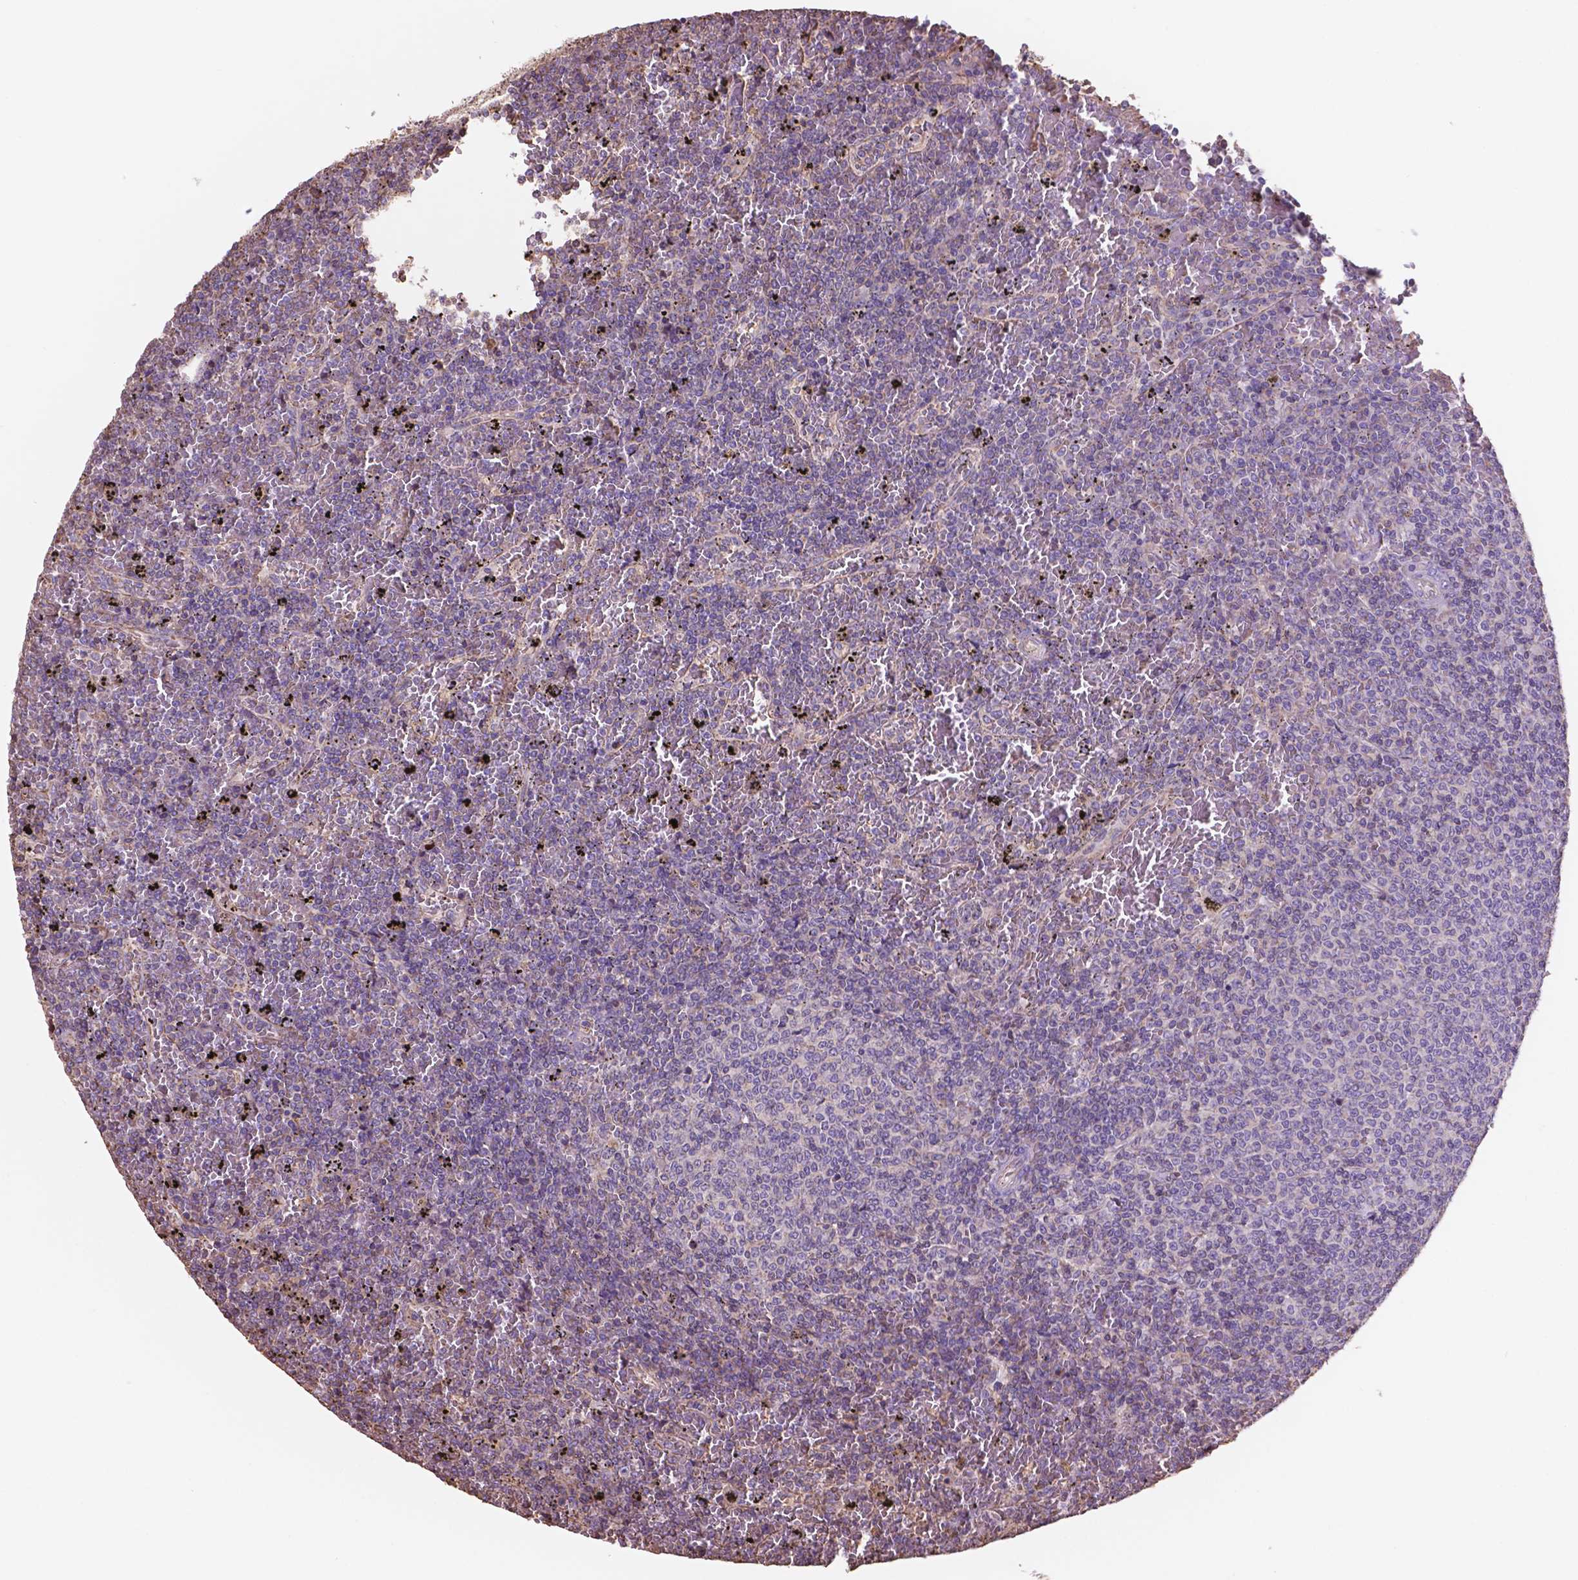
{"staining": {"intensity": "negative", "quantity": "none", "location": "none"}, "tissue": "lymphoma", "cell_type": "Tumor cells", "image_type": "cancer", "snomed": [{"axis": "morphology", "description": "Malignant lymphoma, non-Hodgkin's type, Low grade"}, {"axis": "topography", "description": "Spleen"}], "caption": "Micrograph shows no significant protein staining in tumor cells of lymphoma.", "gene": "NIPA2", "patient": {"sex": "female", "age": 77}}